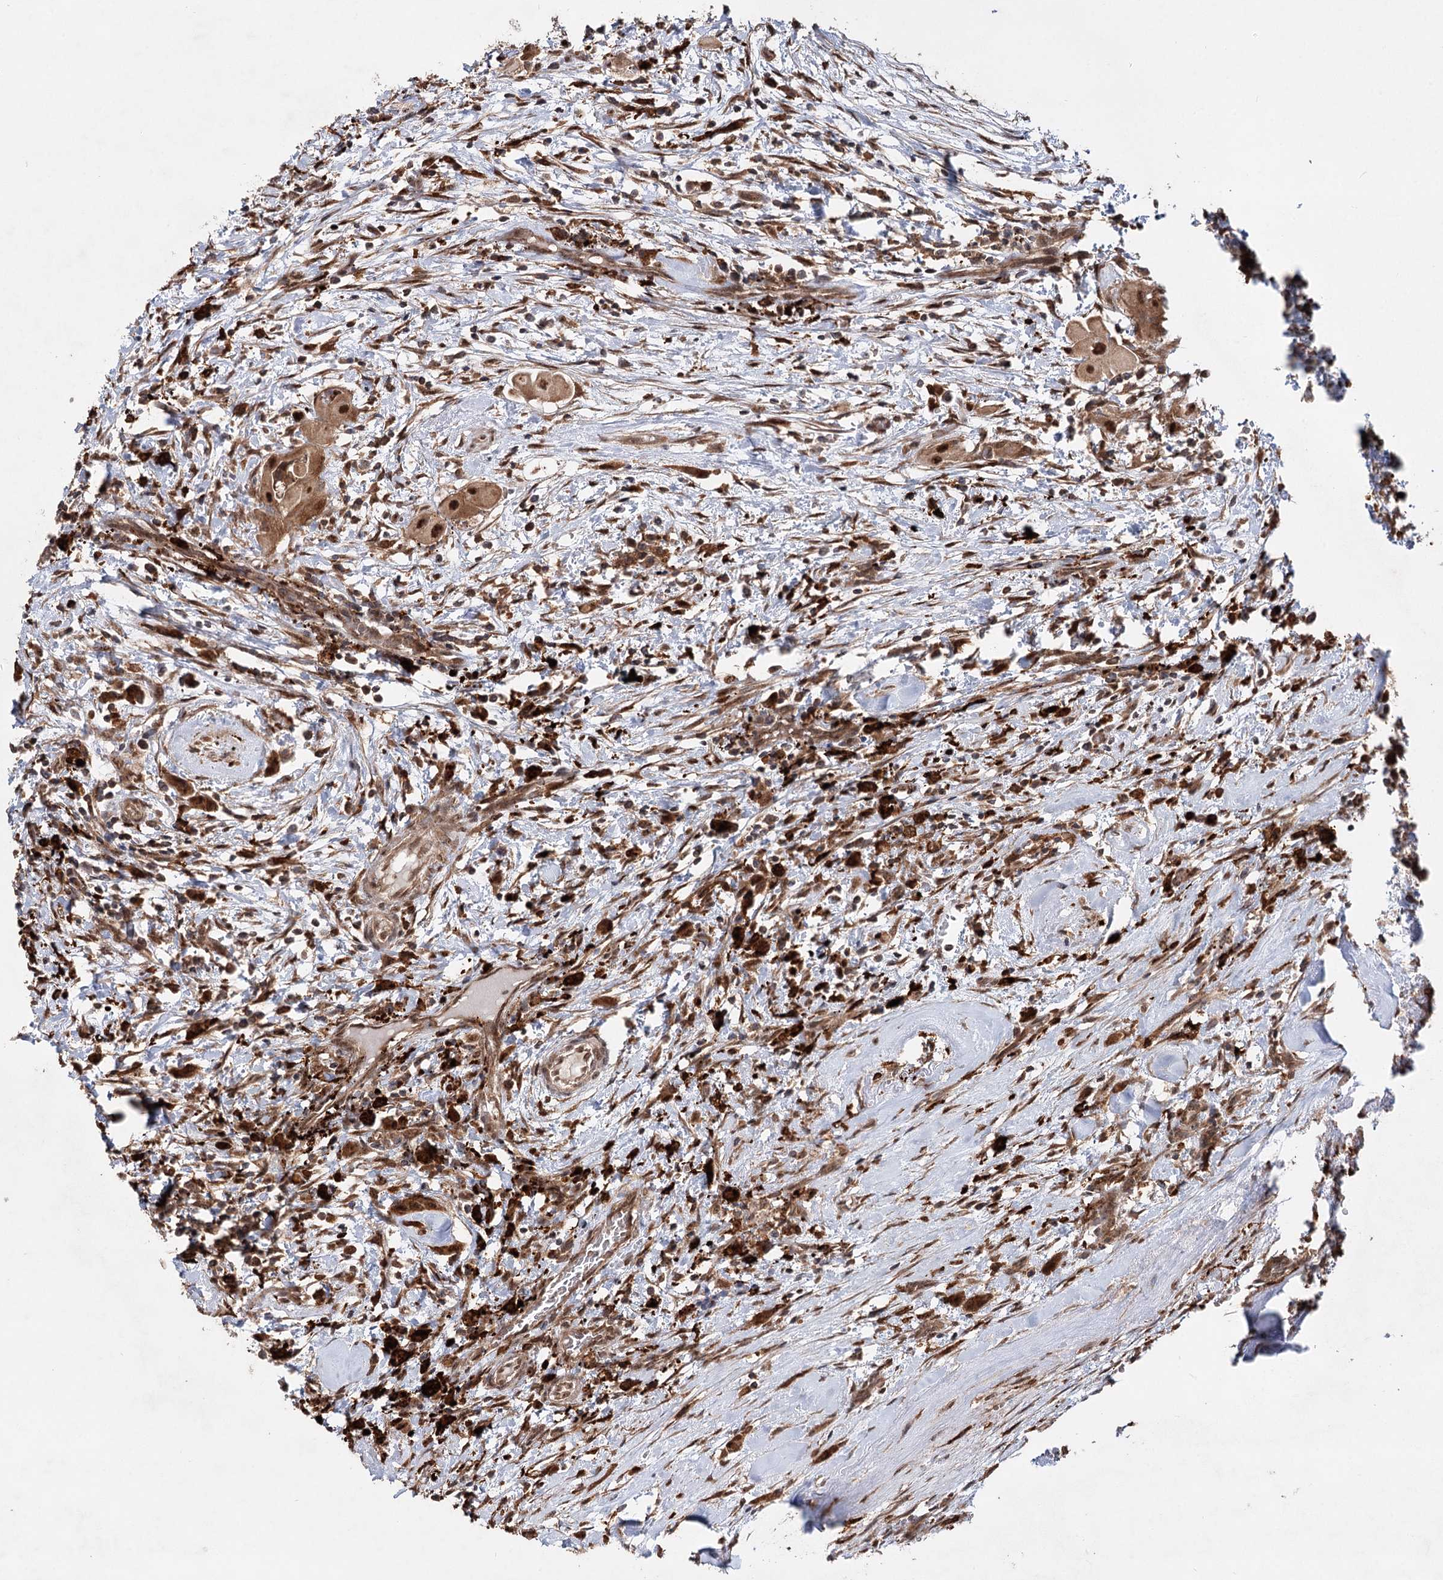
{"staining": {"intensity": "moderate", "quantity": ">75%", "location": "cytoplasmic/membranous,nuclear"}, "tissue": "thyroid cancer", "cell_type": "Tumor cells", "image_type": "cancer", "snomed": [{"axis": "morphology", "description": "Papillary adenocarcinoma, NOS"}, {"axis": "topography", "description": "Thyroid gland"}], "caption": "Immunohistochemistry (IHC) of human thyroid cancer shows medium levels of moderate cytoplasmic/membranous and nuclear staining in about >75% of tumor cells.", "gene": "C12orf4", "patient": {"sex": "female", "age": 59}}